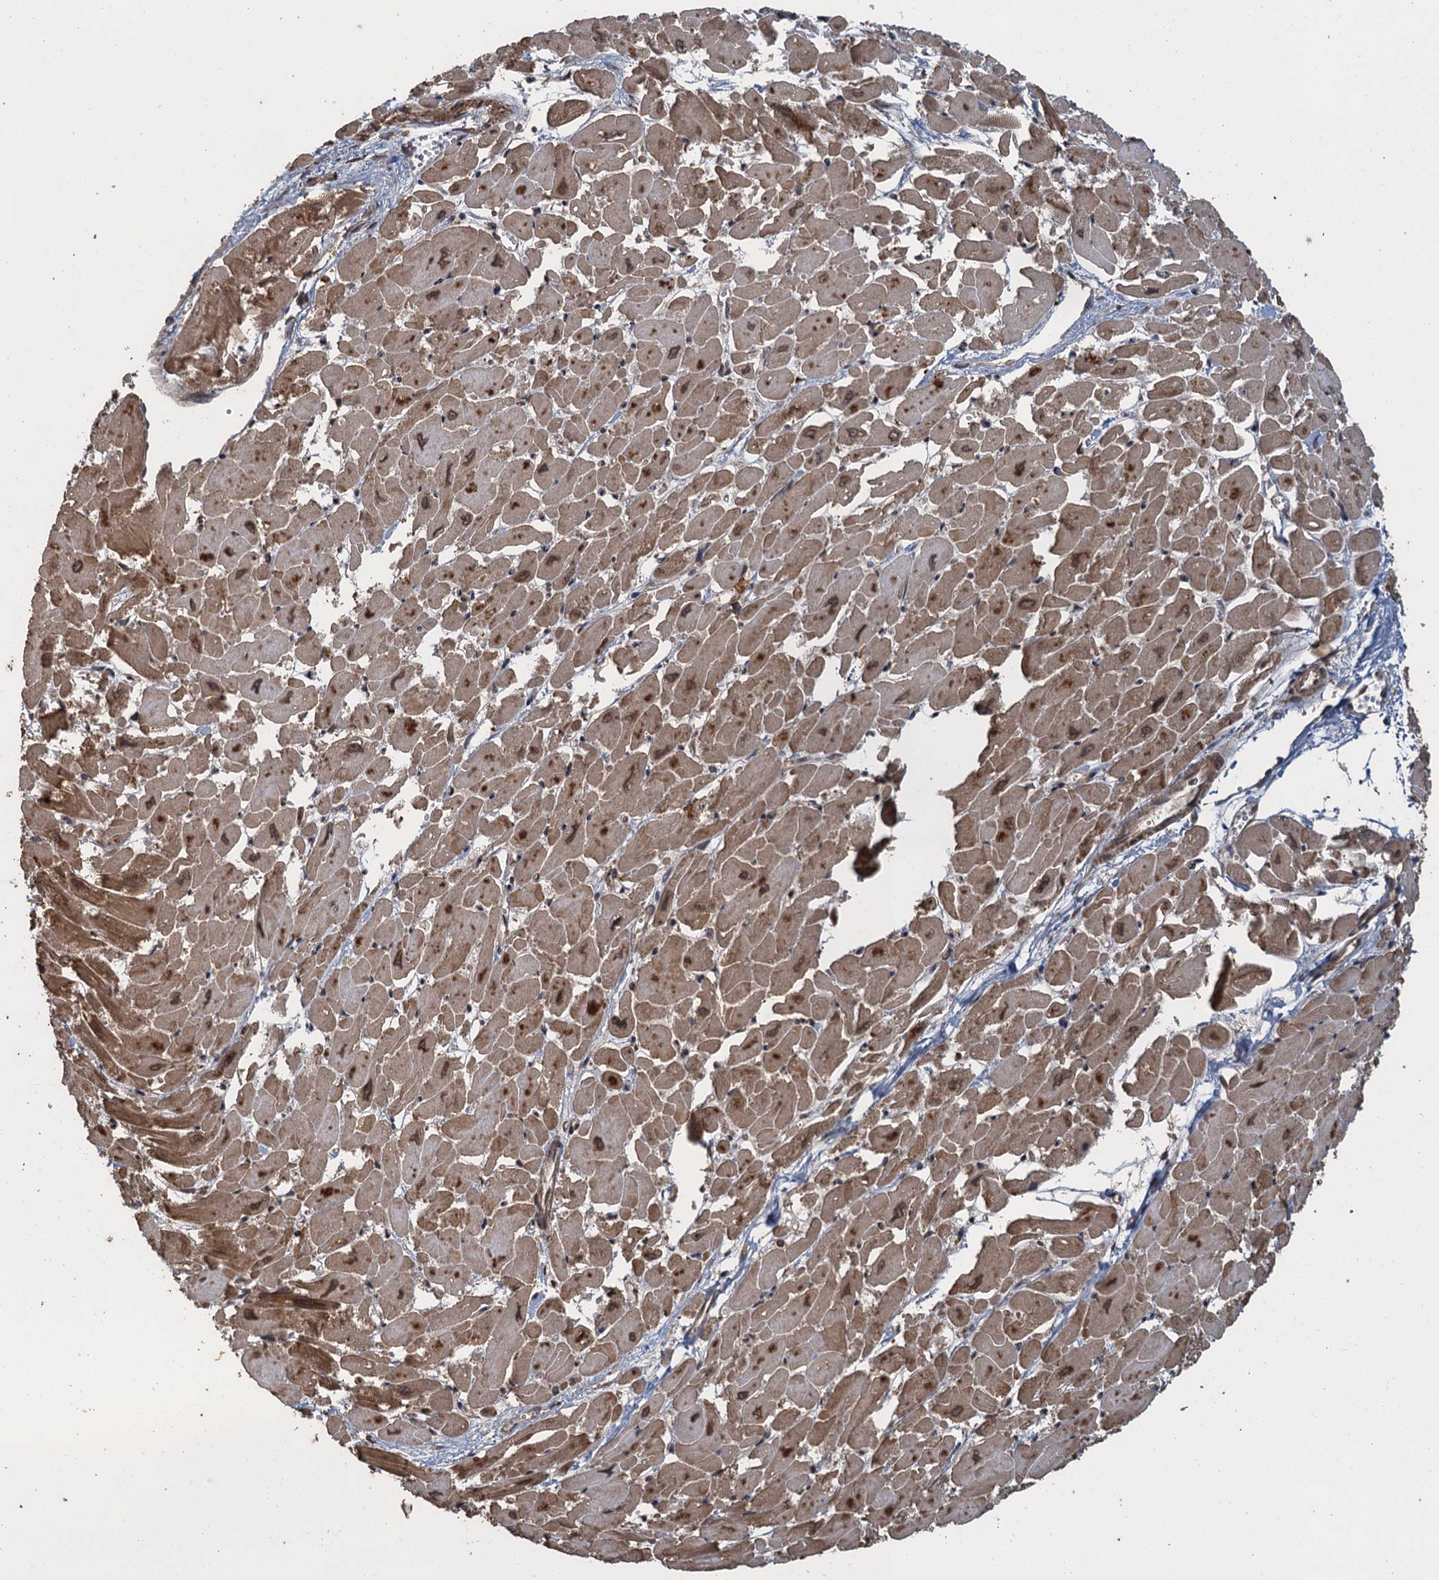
{"staining": {"intensity": "moderate", "quantity": "25%-75%", "location": "cytoplasmic/membranous,nuclear"}, "tissue": "heart muscle", "cell_type": "Cardiomyocytes", "image_type": "normal", "snomed": [{"axis": "morphology", "description": "Normal tissue, NOS"}, {"axis": "topography", "description": "Heart"}], "caption": "Cardiomyocytes display medium levels of moderate cytoplasmic/membranous,nuclear staining in approximately 25%-75% of cells in benign human heart muscle. (Brightfield microscopy of DAB IHC at high magnification).", "gene": "GLE1", "patient": {"sex": "male", "age": 54}}